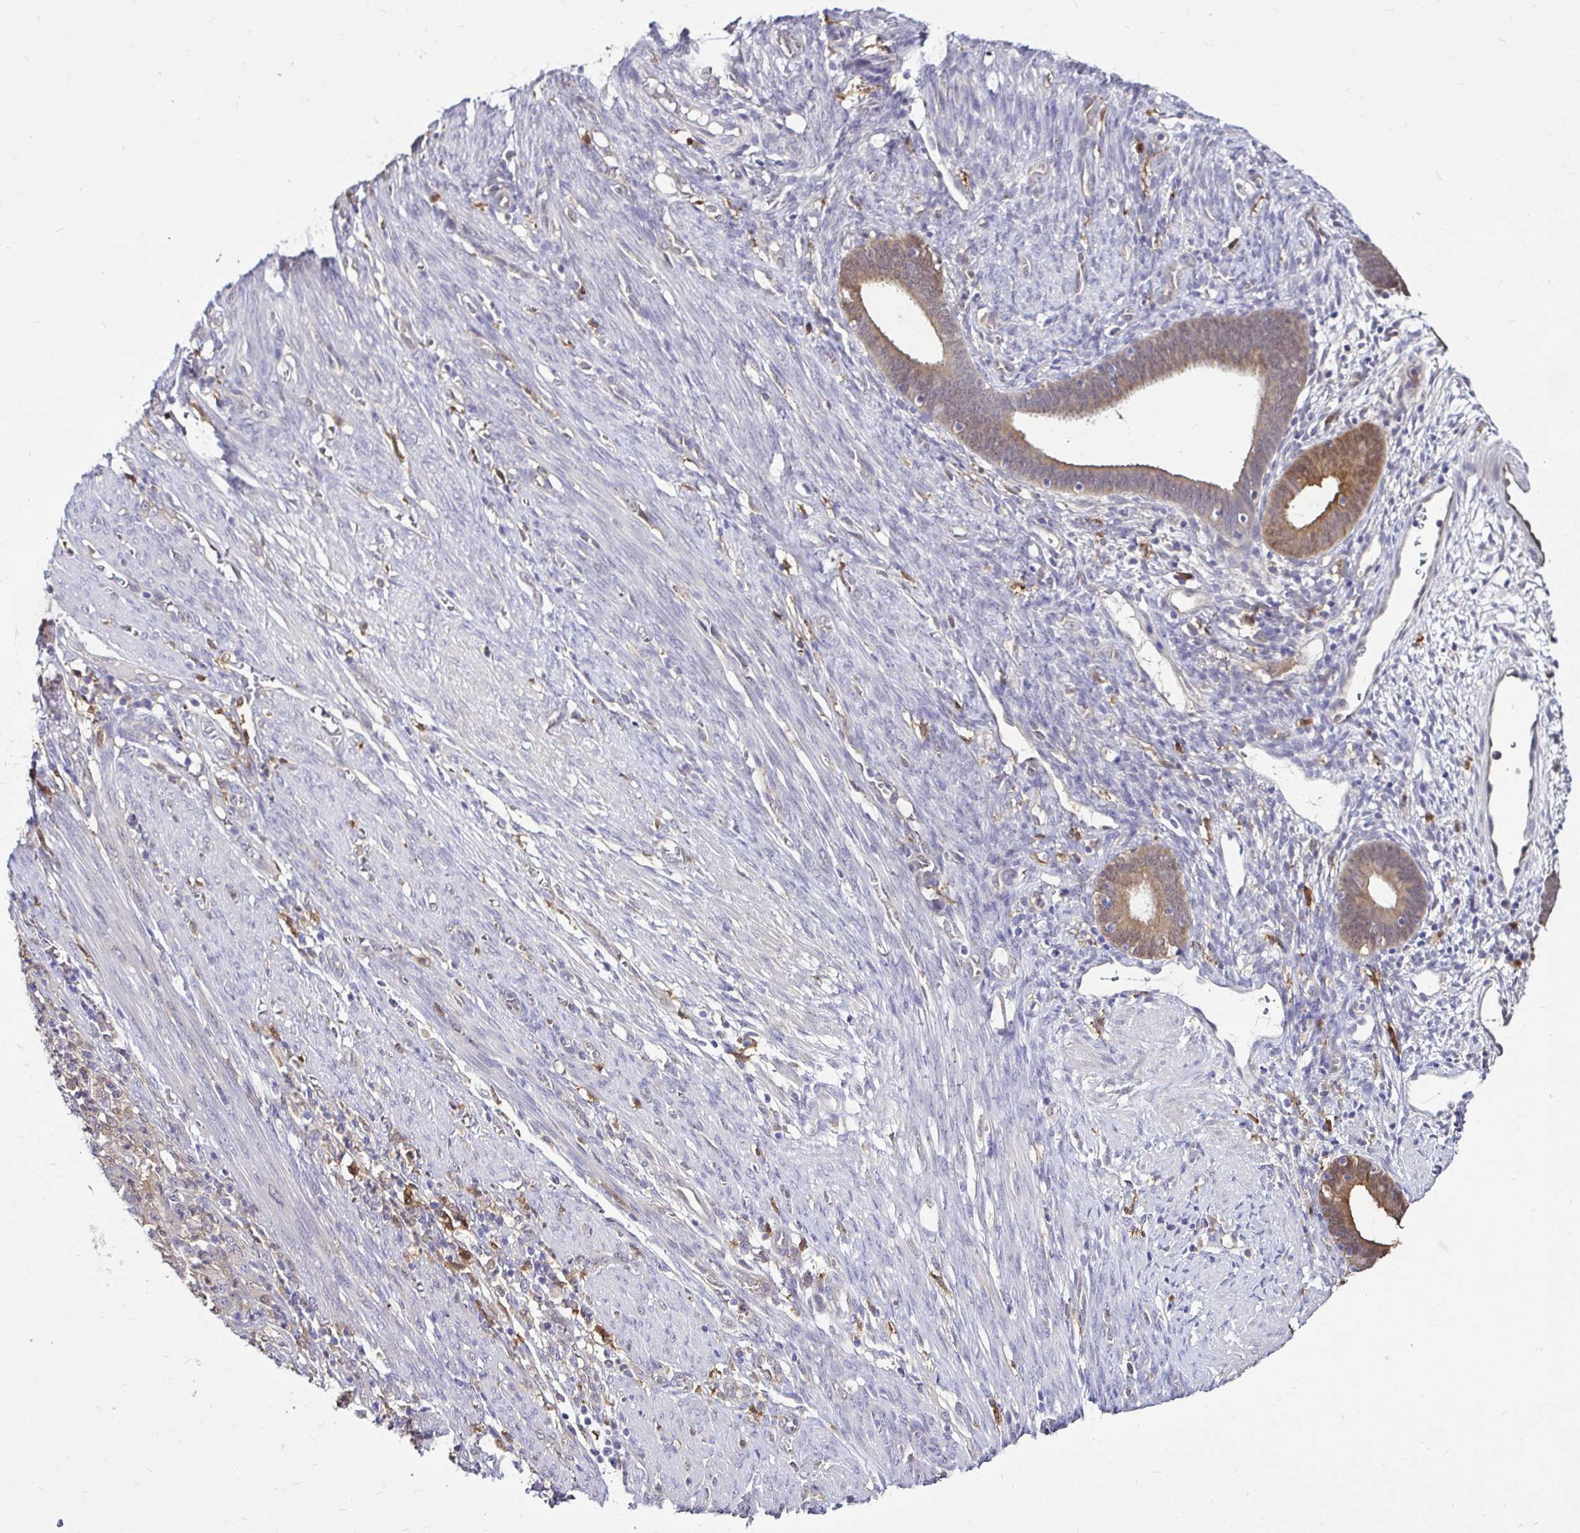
{"staining": {"intensity": "weak", "quantity": "25%-75%", "location": "cytoplasmic/membranous"}, "tissue": "endometrial cancer", "cell_type": "Tumor cells", "image_type": "cancer", "snomed": [{"axis": "morphology", "description": "Adenocarcinoma, NOS"}, {"axis": "topography", "description": "Endometrium"}], "caption": "Weak cytoplasmic/membranous staining is present in about 25%-75% of tumor cells in endometrial cancer (adenocarcinoma).", "gene": "IDH1", "patient": {"sex": "female", "age": 51}}